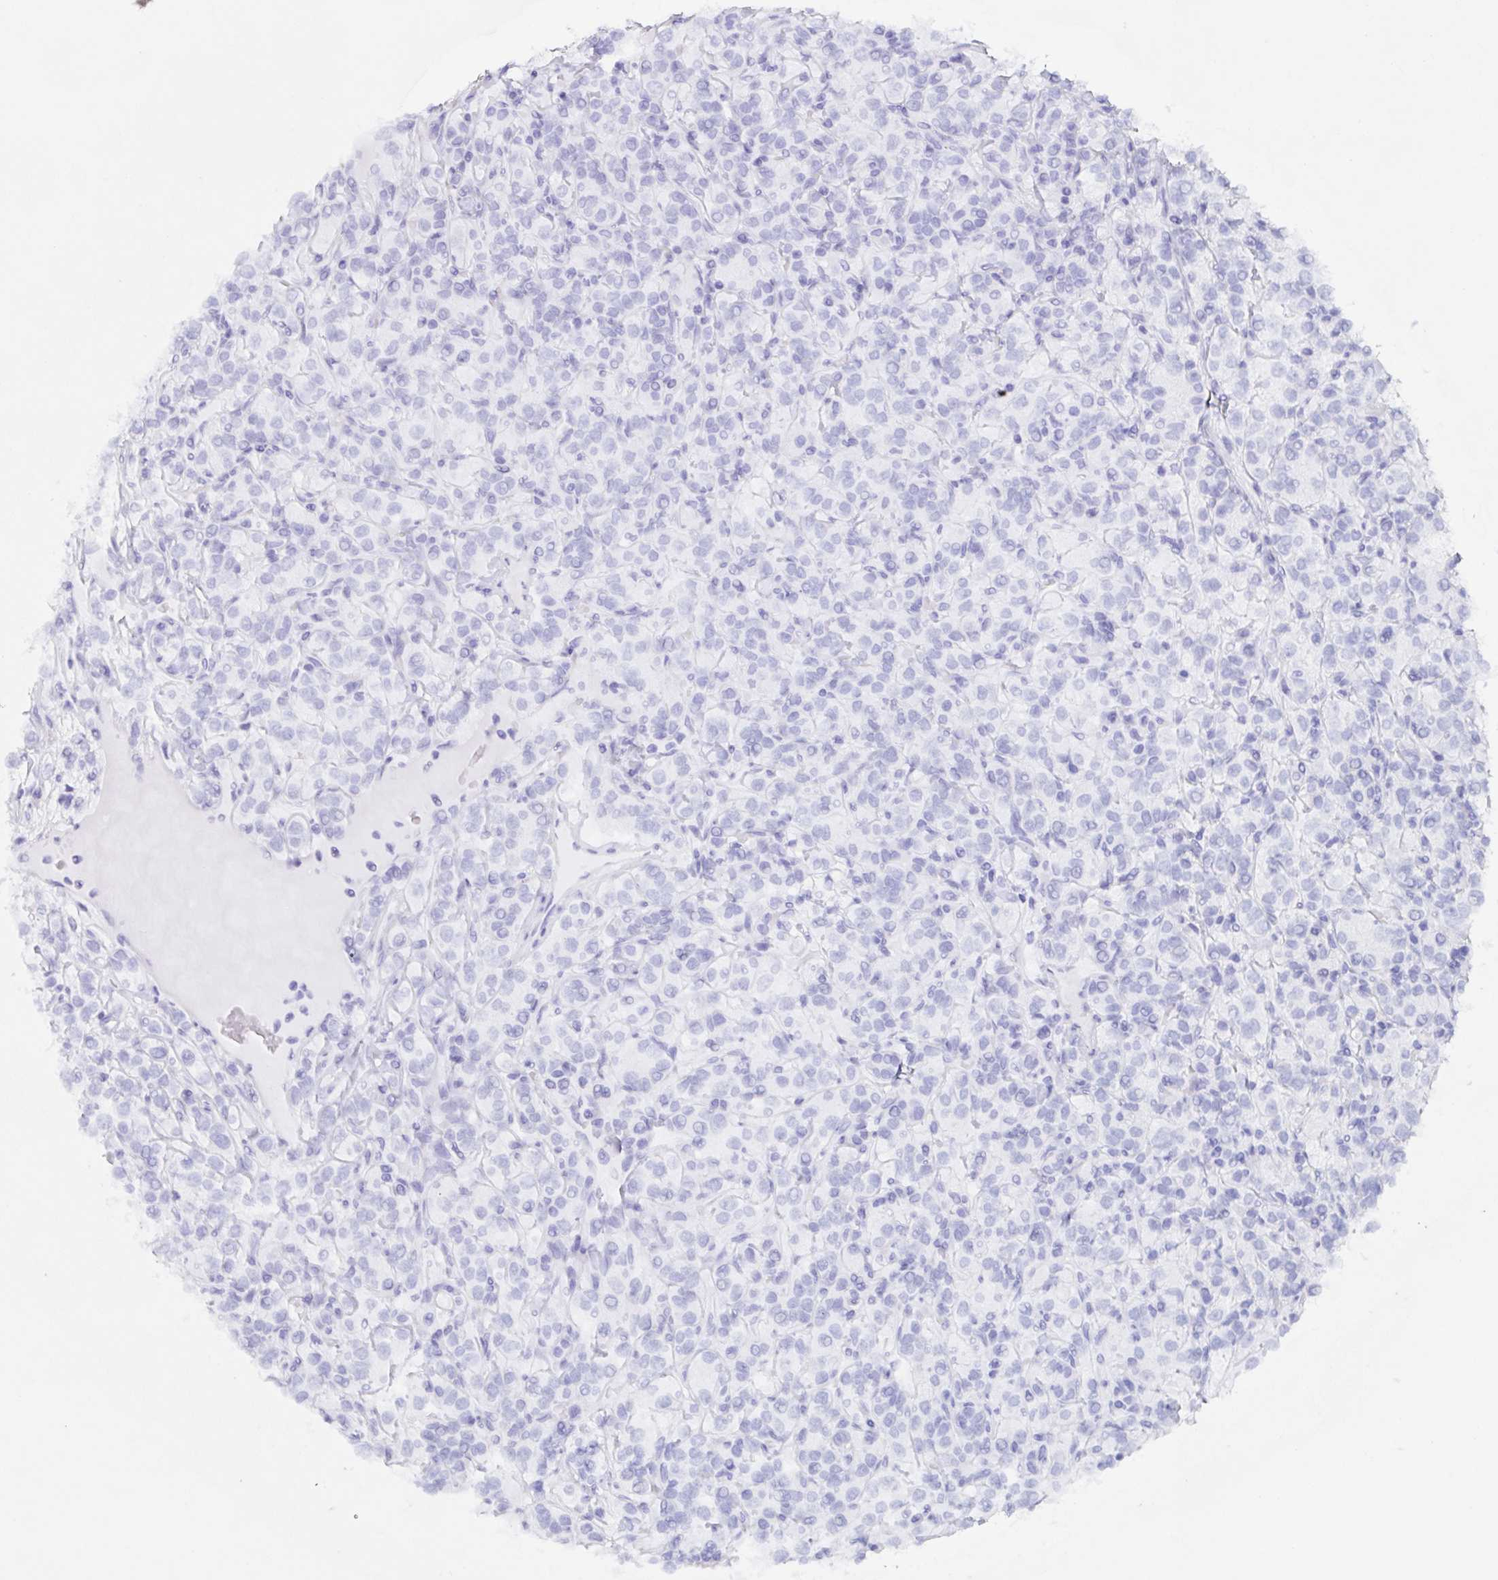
{"staining": {"intensity": "negative", "quantity": "none", "location": "none"}, "tissue": "renal cancer", "cell_type": "Tumor cells", "image_type": "cancer", "snomed": [{"axis": "morphology", "description": "Adenocarcinoma, NOS"}, {"axis": "topography", "description": "Kidney"}], "caption": "IHC photomicrograph of neoplastic tissue: human renal cancer stained with DAB (3,3'-diaminobenzidine) demonstrates no significant protein expression in tumor cells. (DAB immunohistochemistry (IHC), high magnification).", "gene": "POU2F3", "patient": {"sex": "male", "age": 77}}